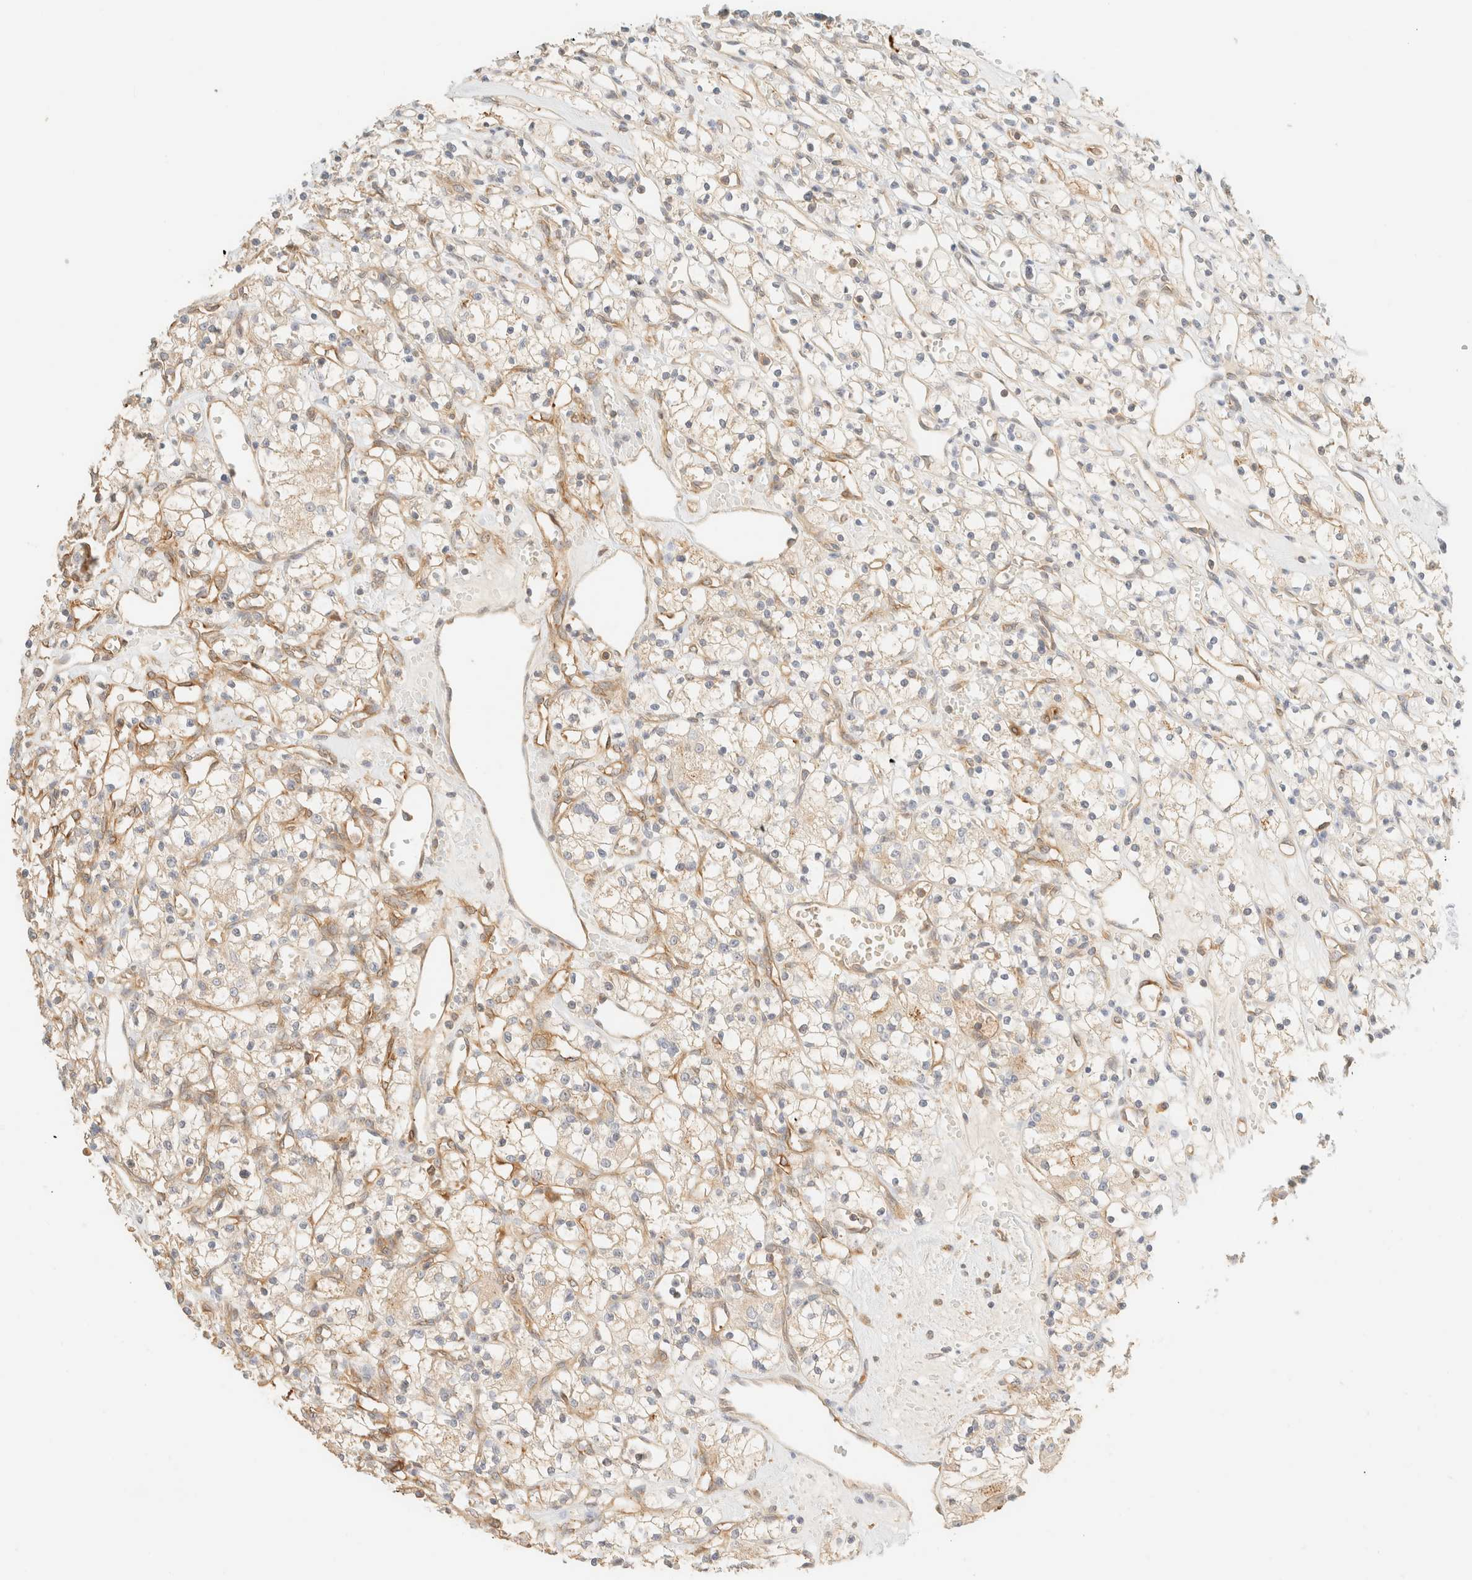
{"staining": {"intensity": "weak", "quantity": "25%-75%", "location": "cytoplasmic/membranous"}, "tissue": "renal cancer", "cell_type": "Tumor cells", "image_type": "cancer", "snomed": [{"axis": "morphology", "description": "Adenocarcinoma, NOS"}, {"axis": "topography", "description": "Kidney"}], "caption": "High-magnification brightfield microscopy of renal adenocarcinoma stained with DAB (3,3'-diaminobenzidine) (brown) and counterstained with hematoxylin (blue). tumor cells exhibit weak cytoplasmic/membranous positivity is appreciated in approximately25%-75% of cells.", "gene": "FHOD1", "patient": {"sex": "female", "age": 59}}